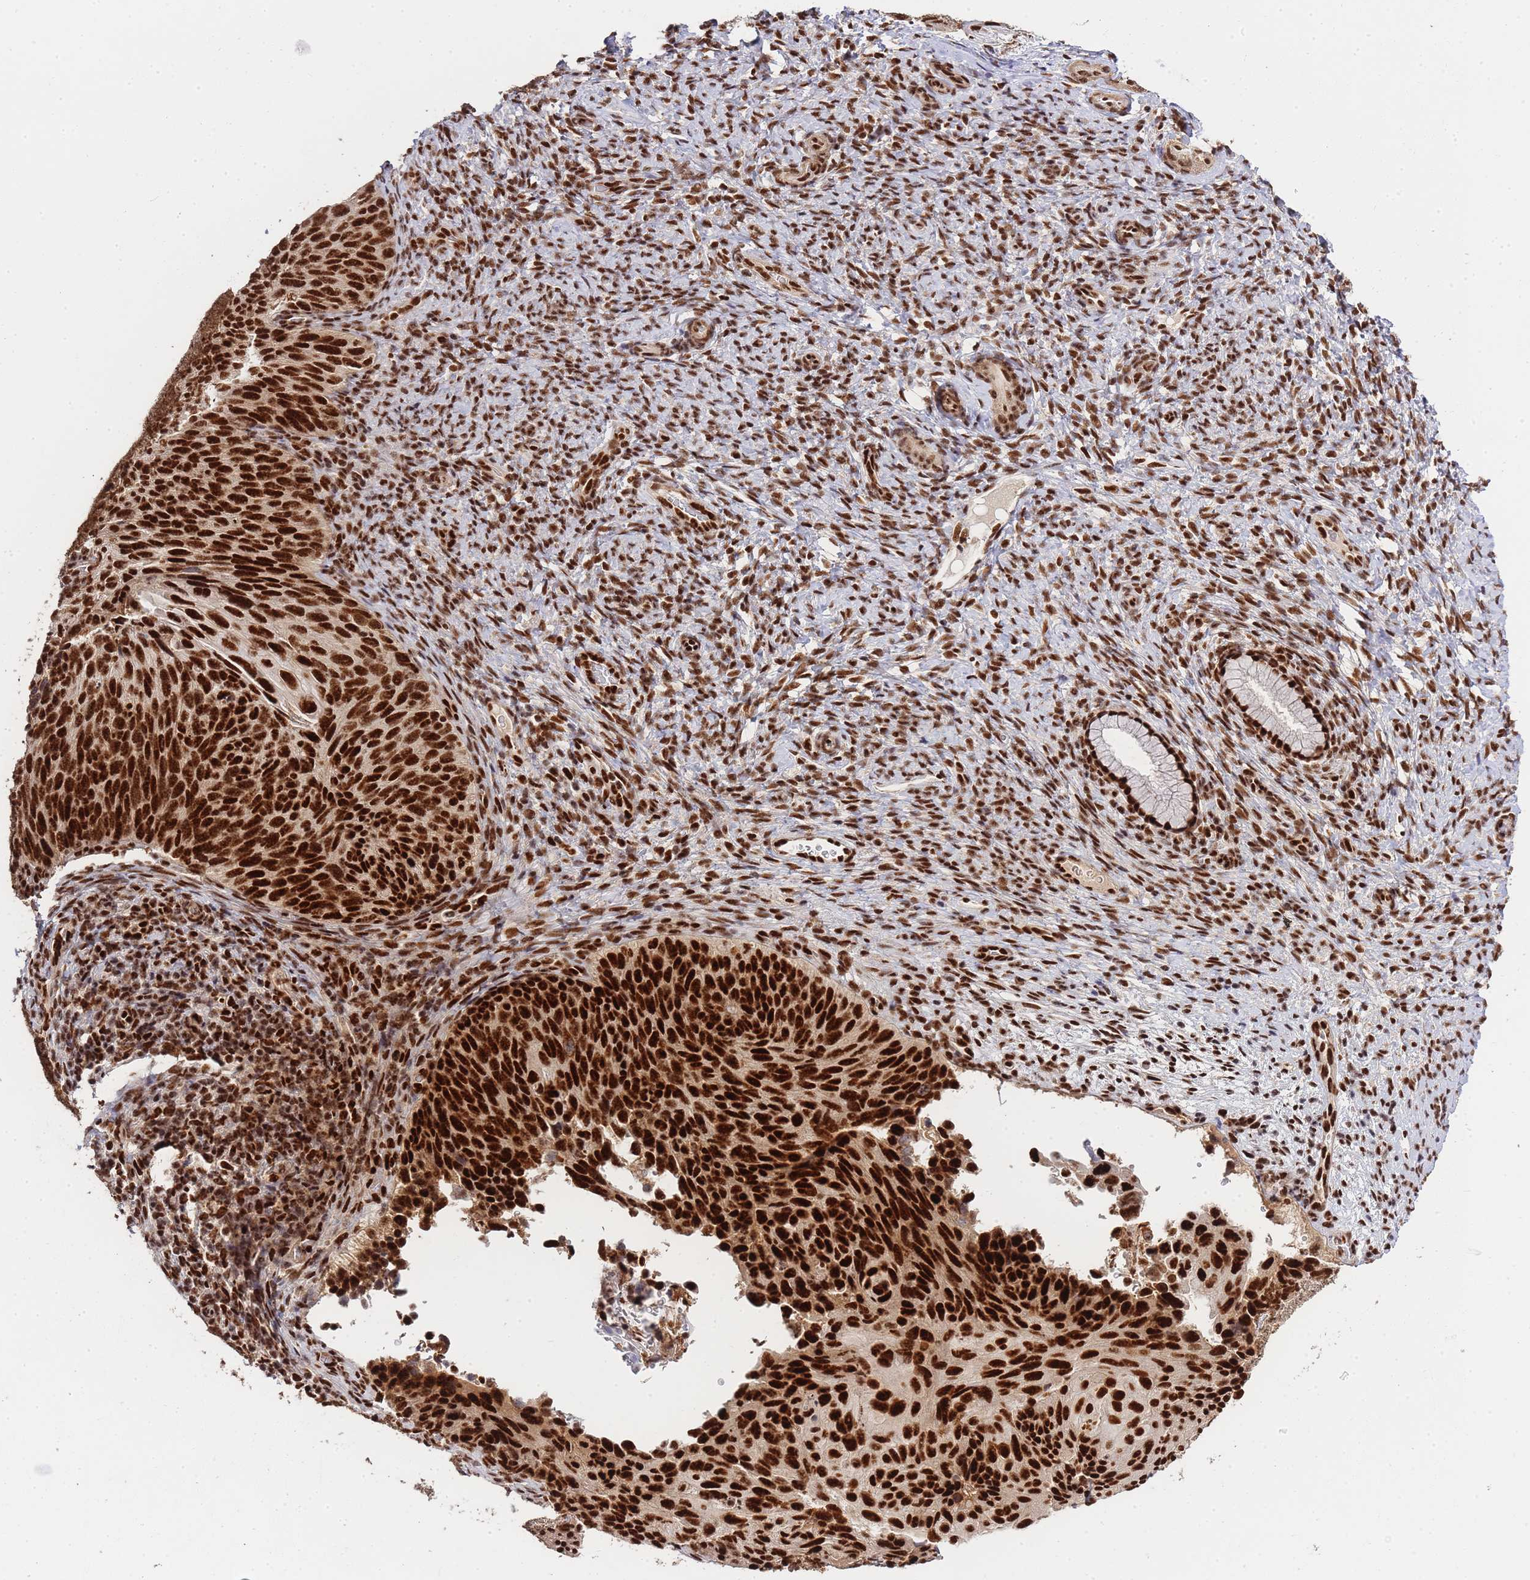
{"staining": {"intensity": "strong", "quantity": ">75%", "location": "nuclear"}, "tissue": "cervical cancer", "cell_type": "Tumor cells", "image_type": "cancer", "snomed": [{"axis": "morphology", "description": "Squamous cell carcinoma, NOS"}, {"axis": "topography", "description": "Cervix"}], "caption": "Cervical cancer stained for a protein displays strong nuclear positivity in tumor cells.", "gene": "PRKDC", "patient": {"sex": "female", "age": 80}}